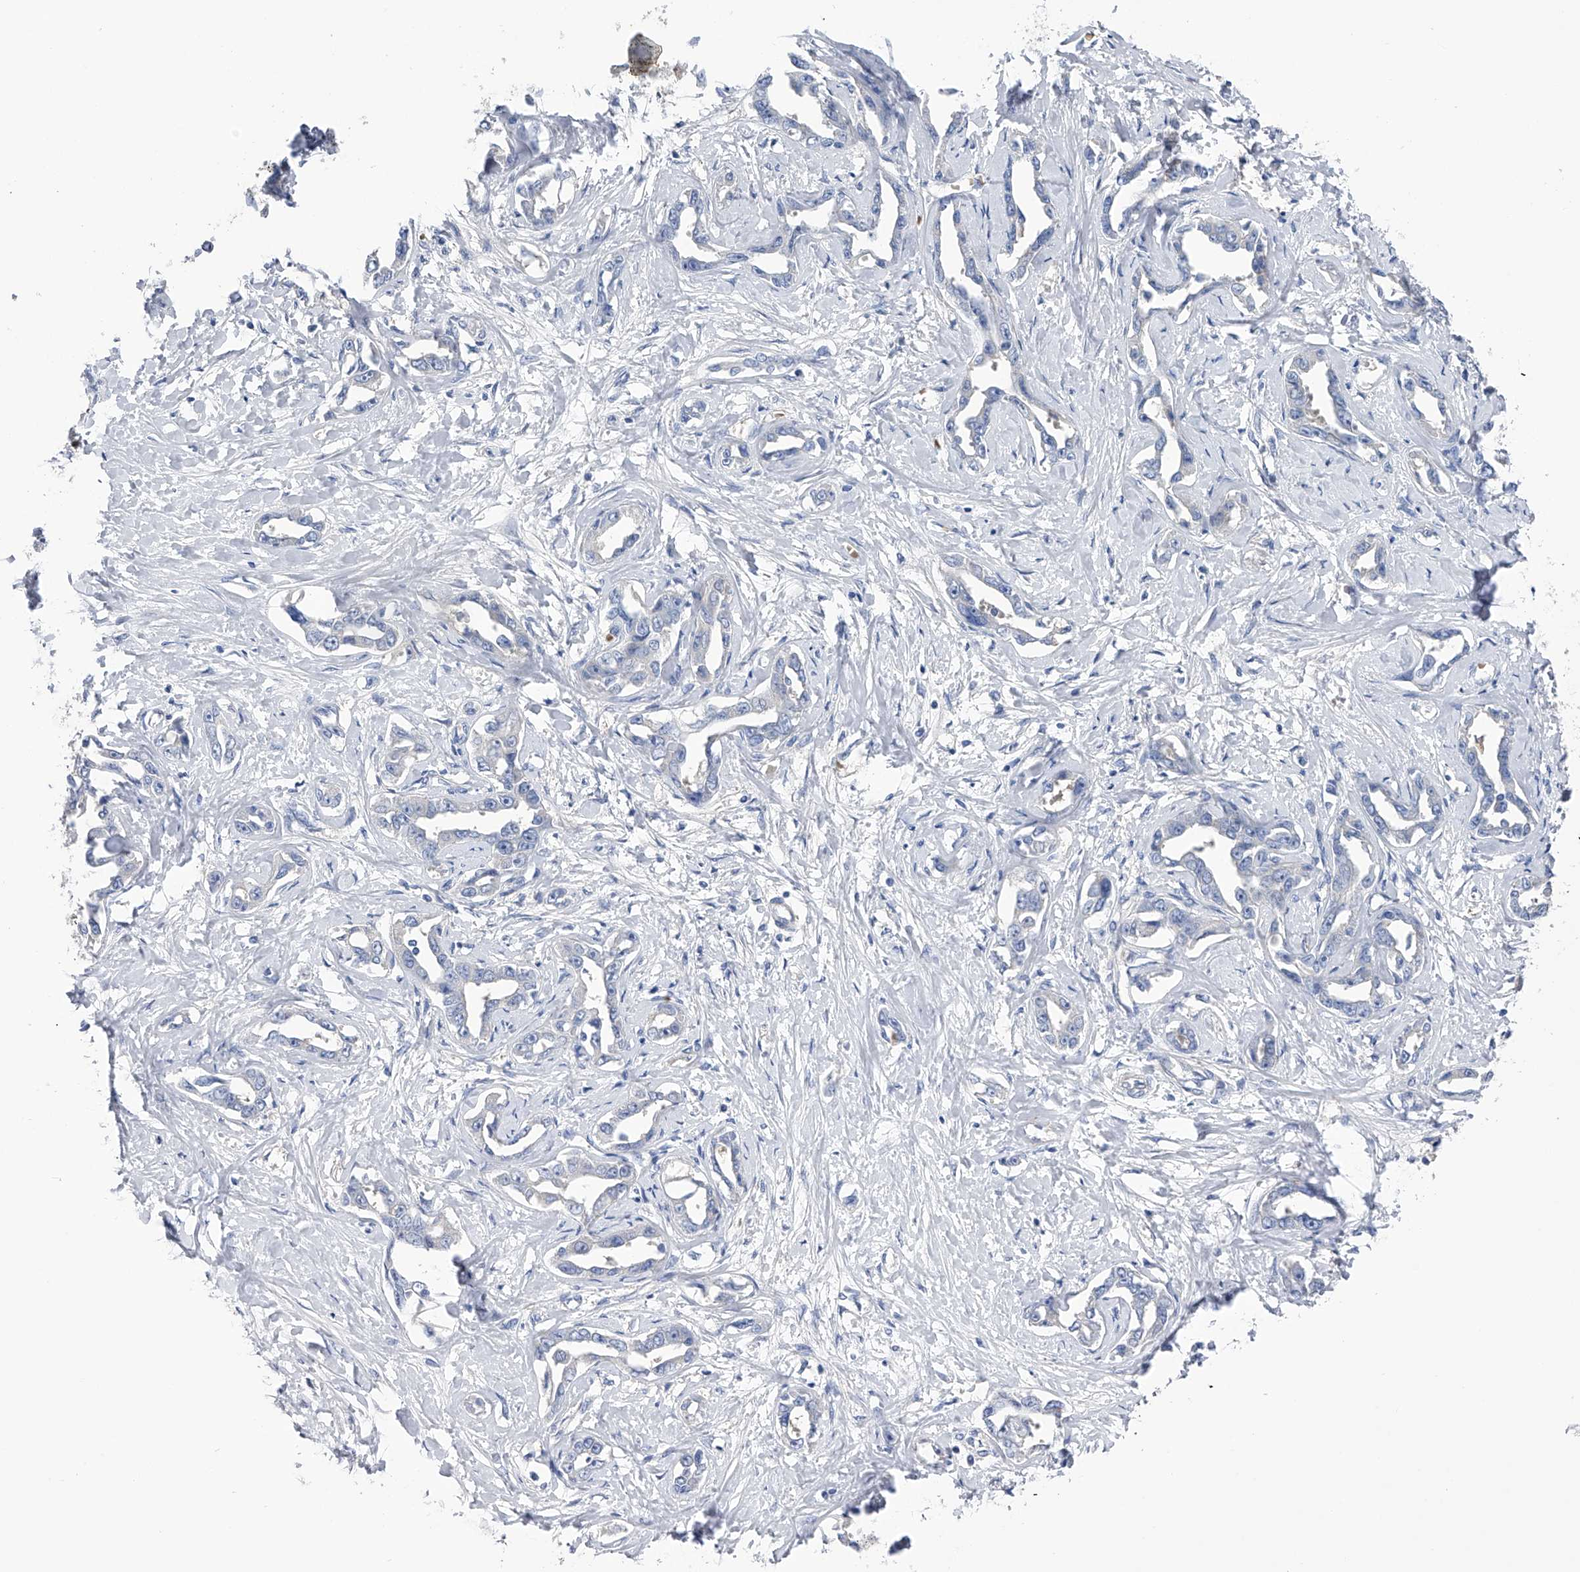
{"staining": {"intensity": "negative", "quantity": "none", "location": "none"}, "tissue": "liver cancer", "cell_type": "Tumor cells", "image_type": "cancer", "snomed": [{"axis": "morphology", "description": "Cholangiocarcinoma"}, {"axis": "topography", "description": "Liver"}], "caption": "Liver cancer (cholangiocarcinoma) was stained to show a protein in brown. There is no significant positivity in tumor cells.", "gene": "RWDD2A", "patient": {"sex": "male", "age": 59}}